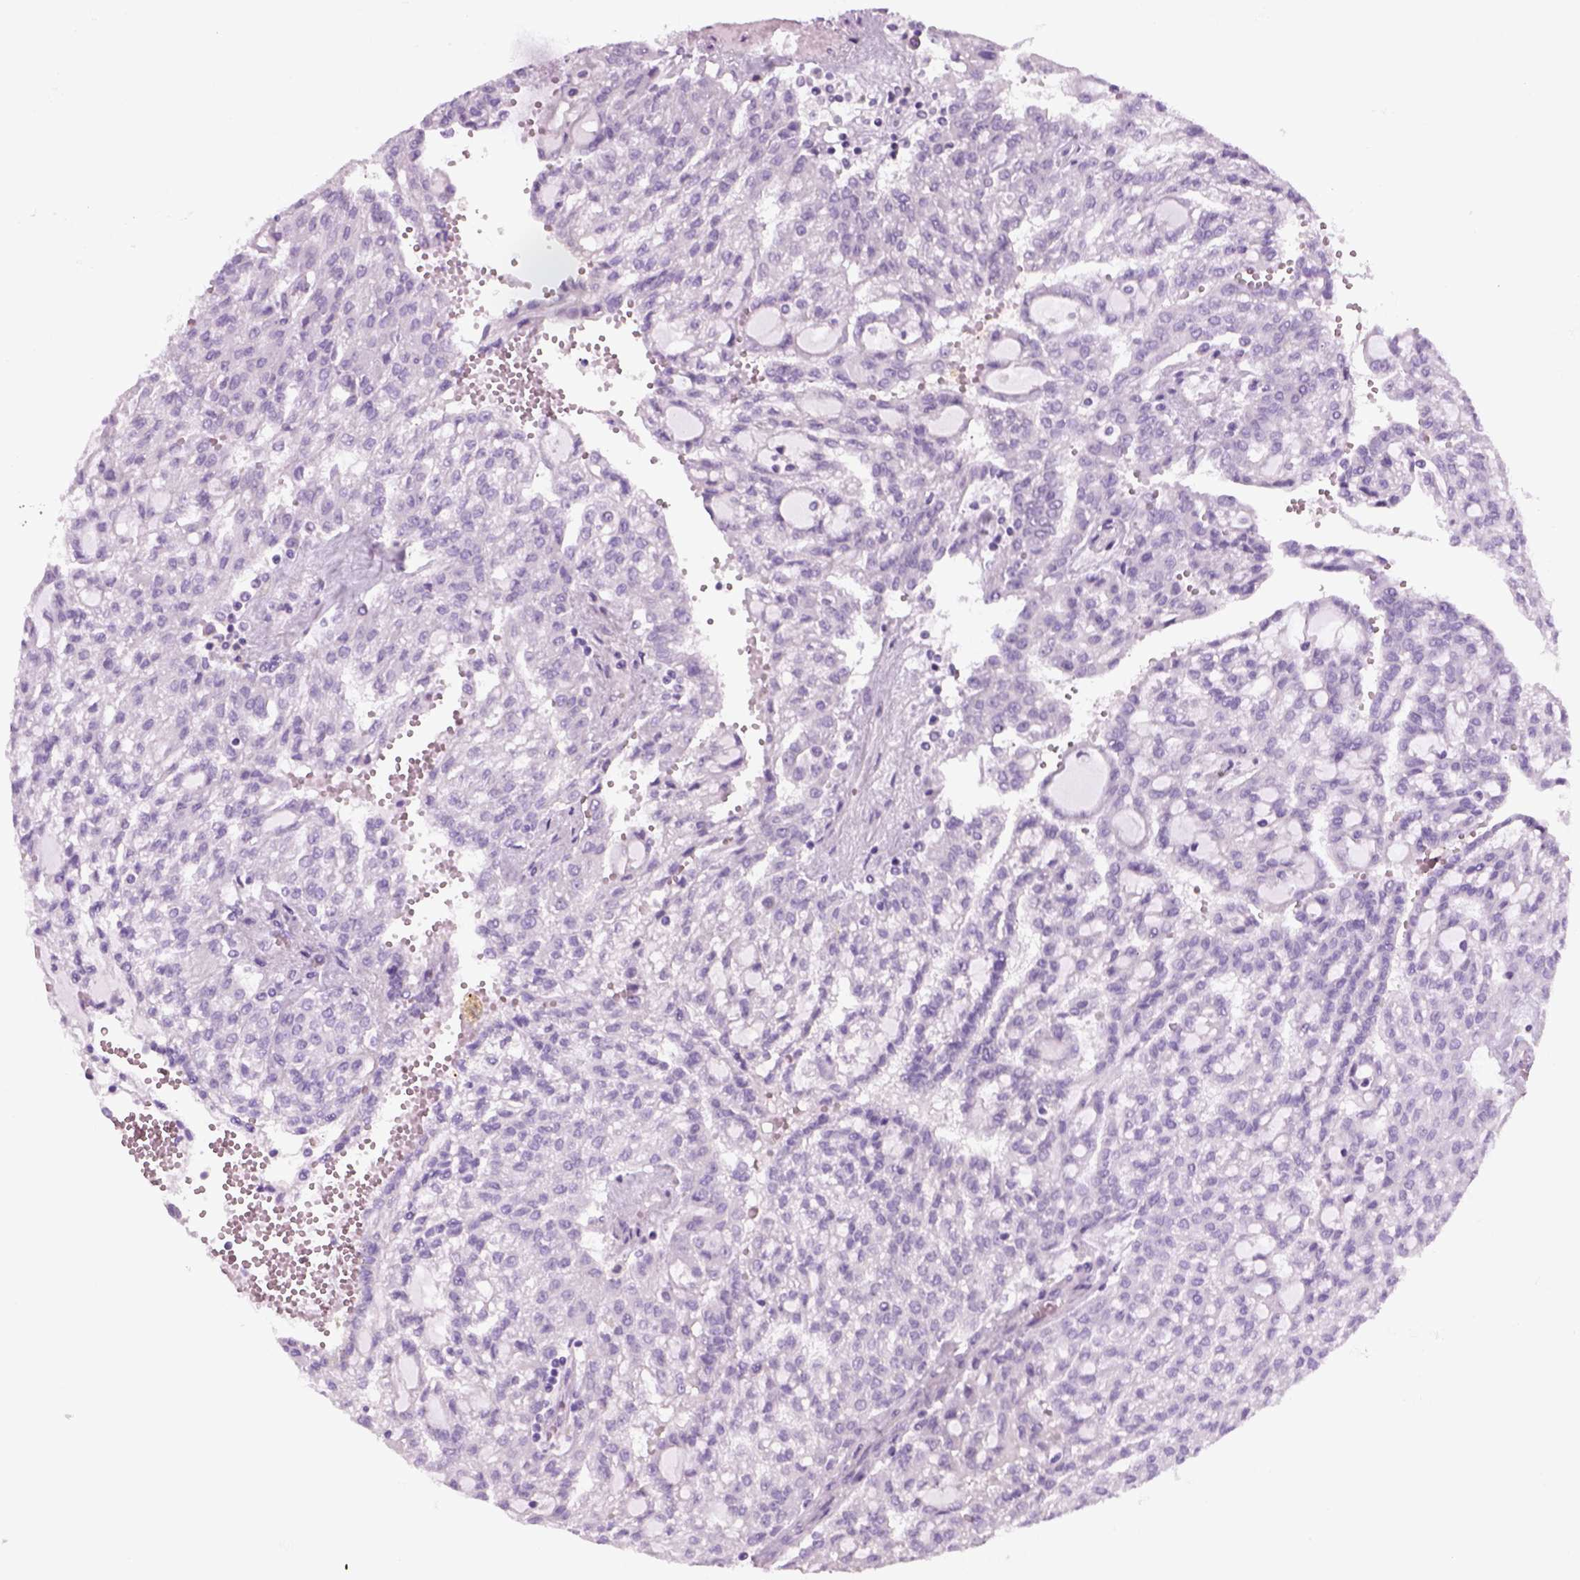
{"staining": {"intensity": "negative", "quantity": "none", "location": "none"}, "tissue": "renal cancer", "cell_type": "Tumor cells", "image_type": "cancer", "snomed": [{"axis": "morphology", "description": "Adenocarcinoma, NOS"}, {"axis": "topography", "description": "Kidney"}], "caption": "Human renal cancer (adenocarcinoma) stained for a protein using IHC exhibits no positivity in tumor cells.", "gene": "SLC12A5", "patient": {"sex": "male", "age": 63}}